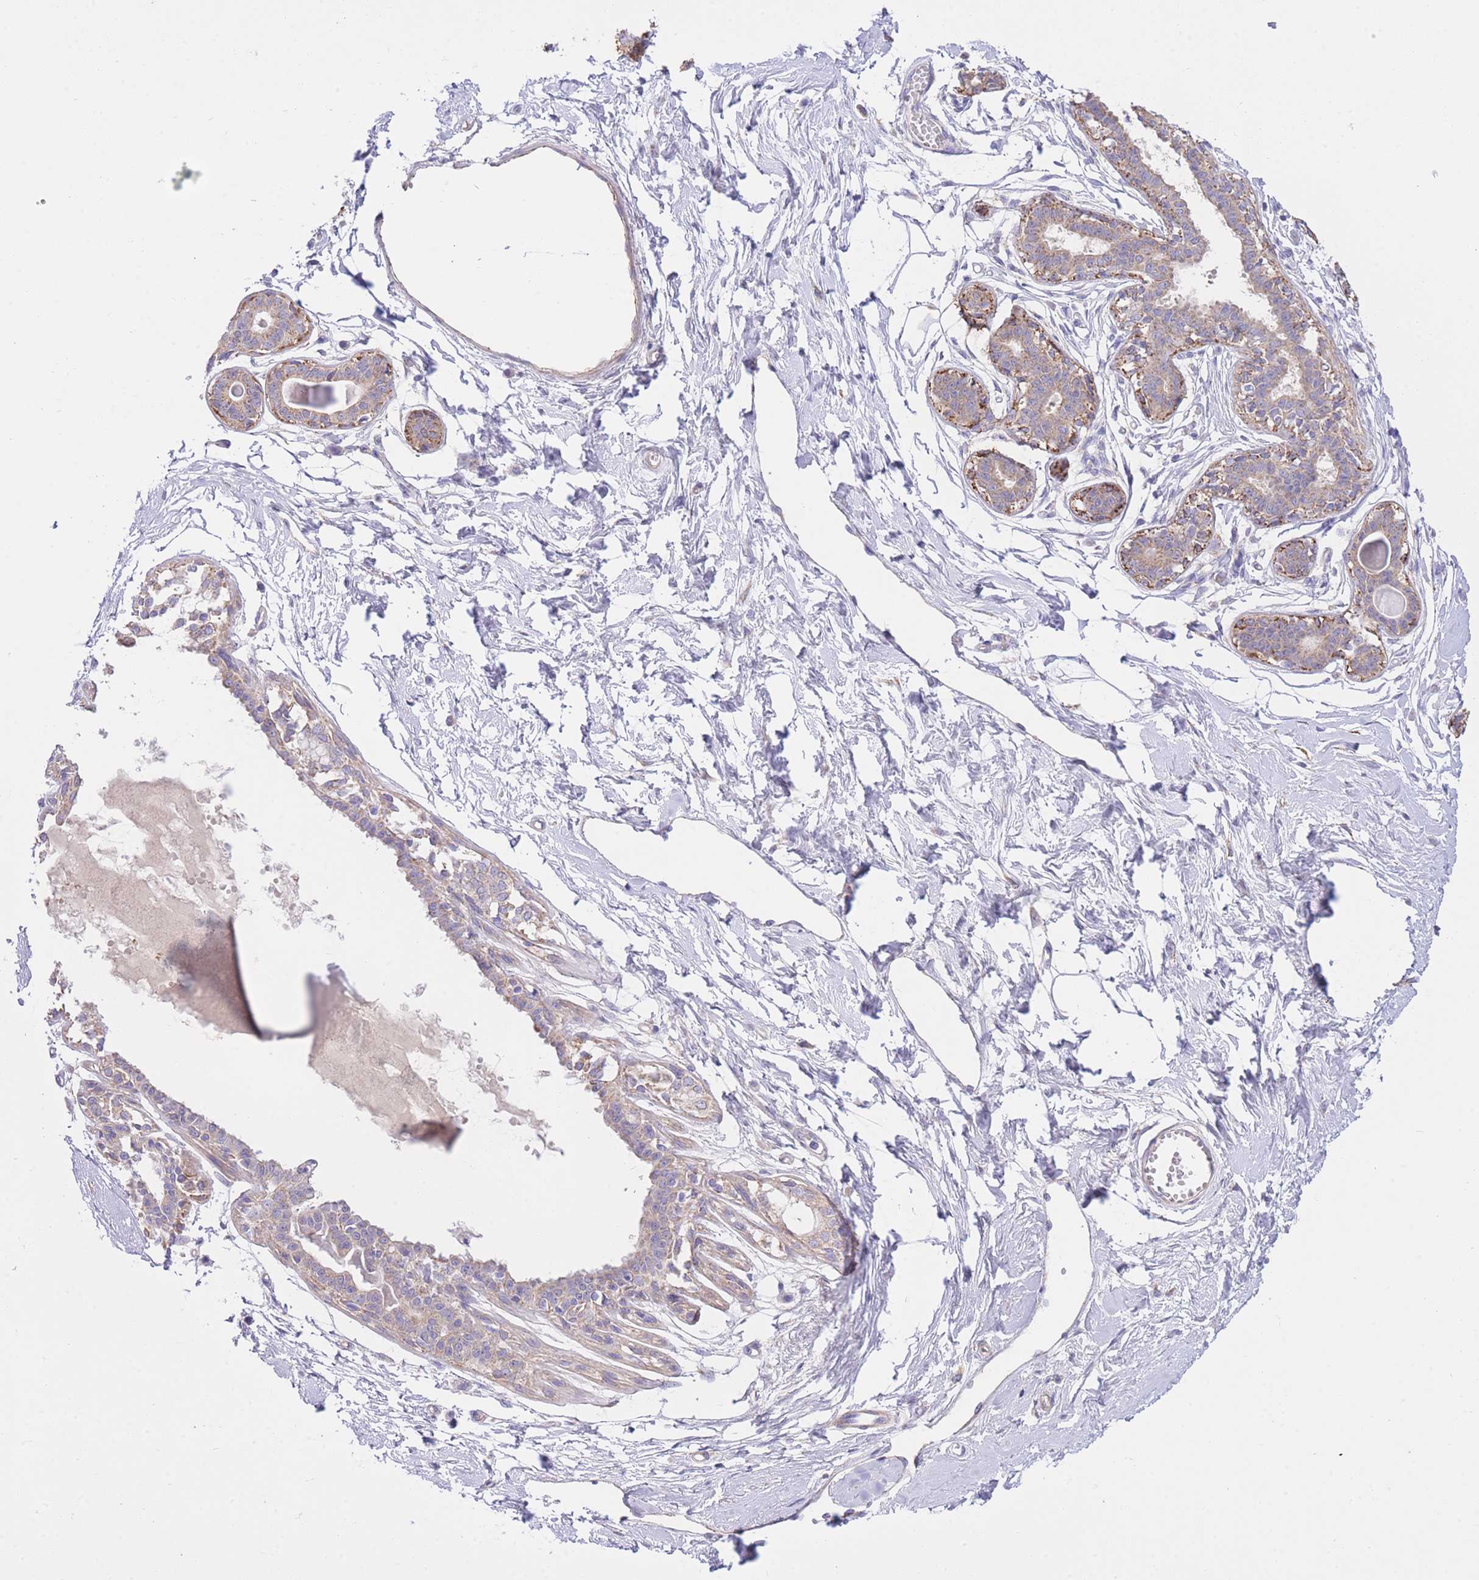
{"staining": {"intensity": "negative", "quantity": "none", "location": "none"}, "tissue": "breast", "cell_type": "Adipocytes", "image_type": "normal", "snomed": [{"axis": "morphology", "description": "Normal tissue, NOS"}, {"axis": "topography", "description": "Breast"}], "caption": "This is an immunohistochemistry image of unremarkable breast. There is no positivity in adipocytes.", "gene": "PGM1", "patient": {"sex": "female", "age": 45}}